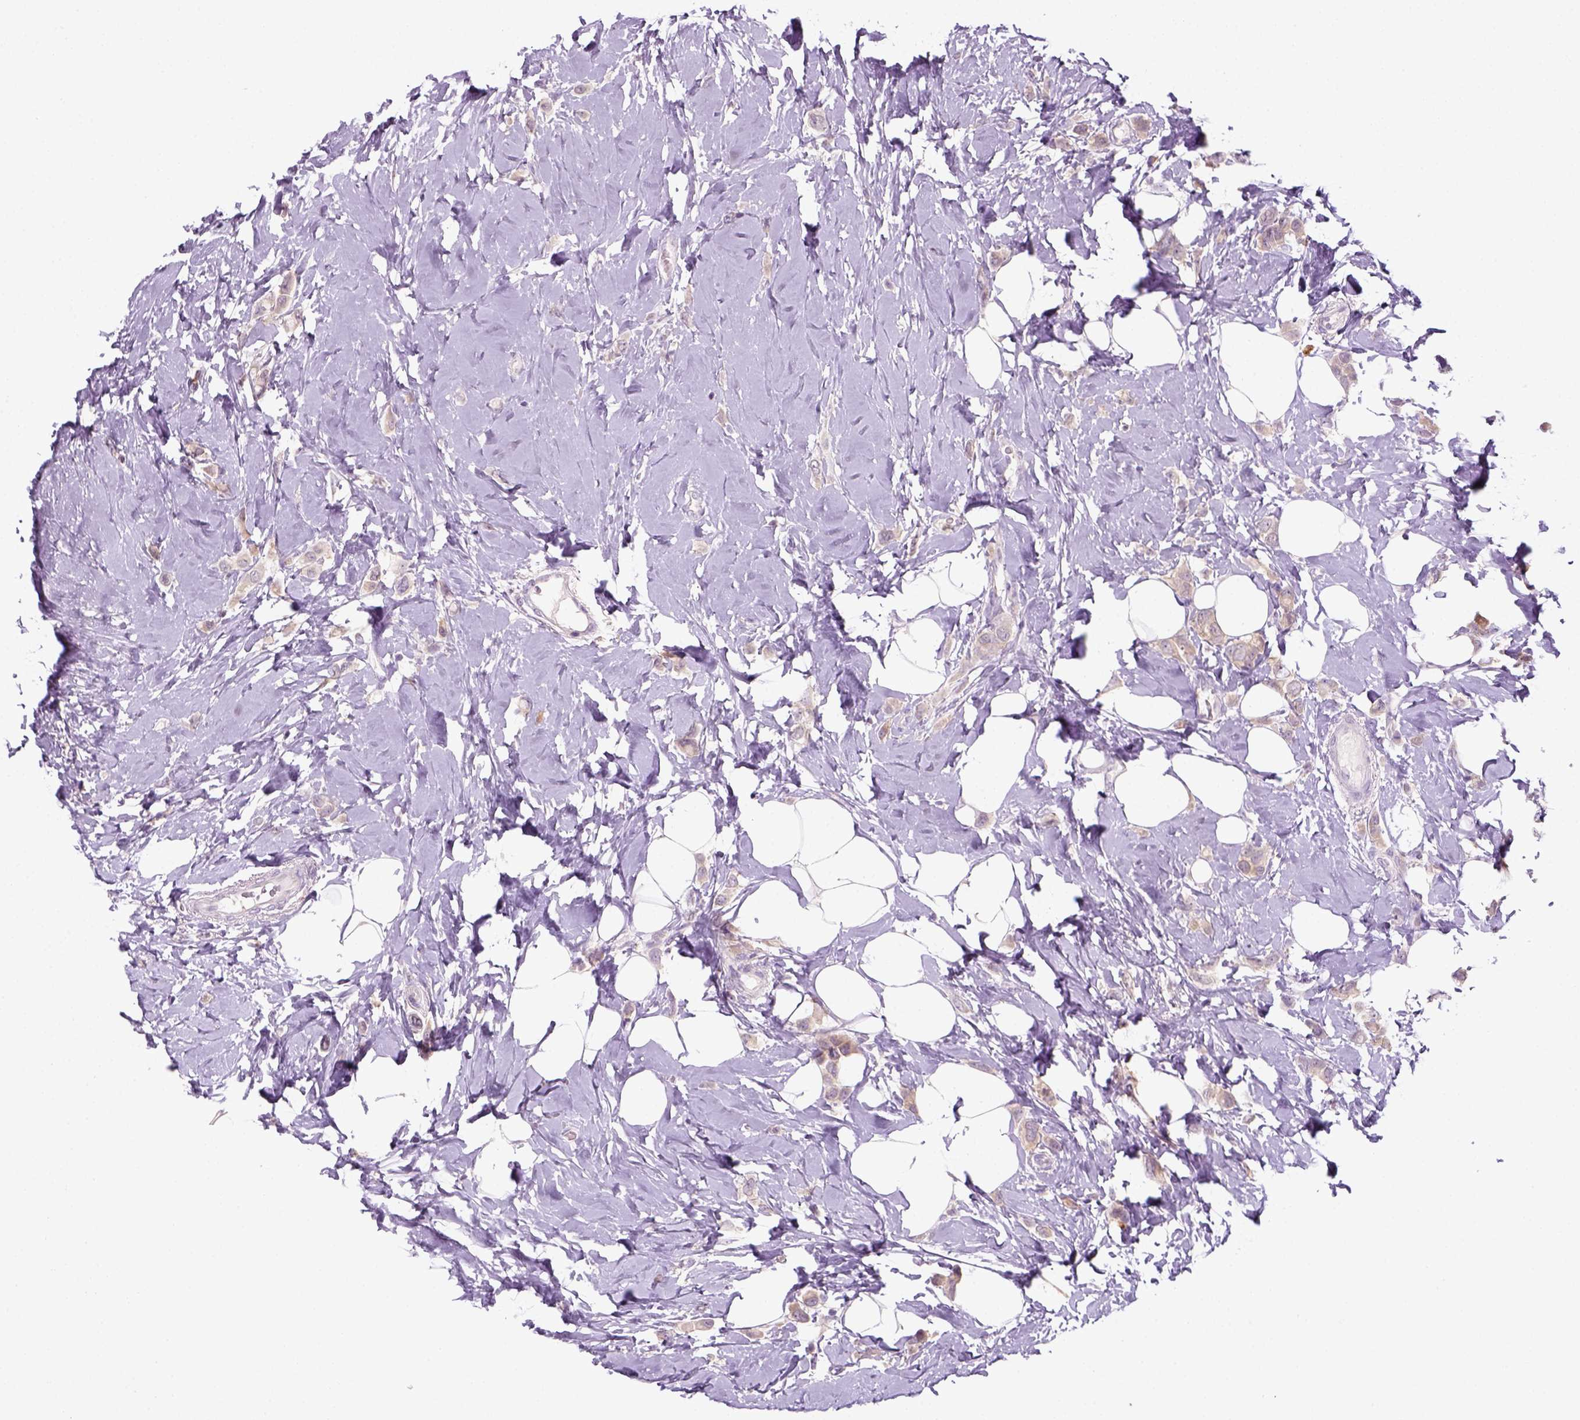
{"staining": {"intensity": "weak", "quantity": "<25%", "location": "cytoplasmic/membranous"}, "tissue": "breast cancer", "cell_type": "Tumor cells", "image_type": "cancer", "snomed": [{"axis": "morphology", "description": "Lobular carcinoma"}, {"axis": "topography", "description": "Breast"}], "caption": "The histopathology image demonstrates no significant expression in tumor cells of breast lobular carcinoma.", "gene": "GOT1", "patient": {"sex": "female", "age": 66}}